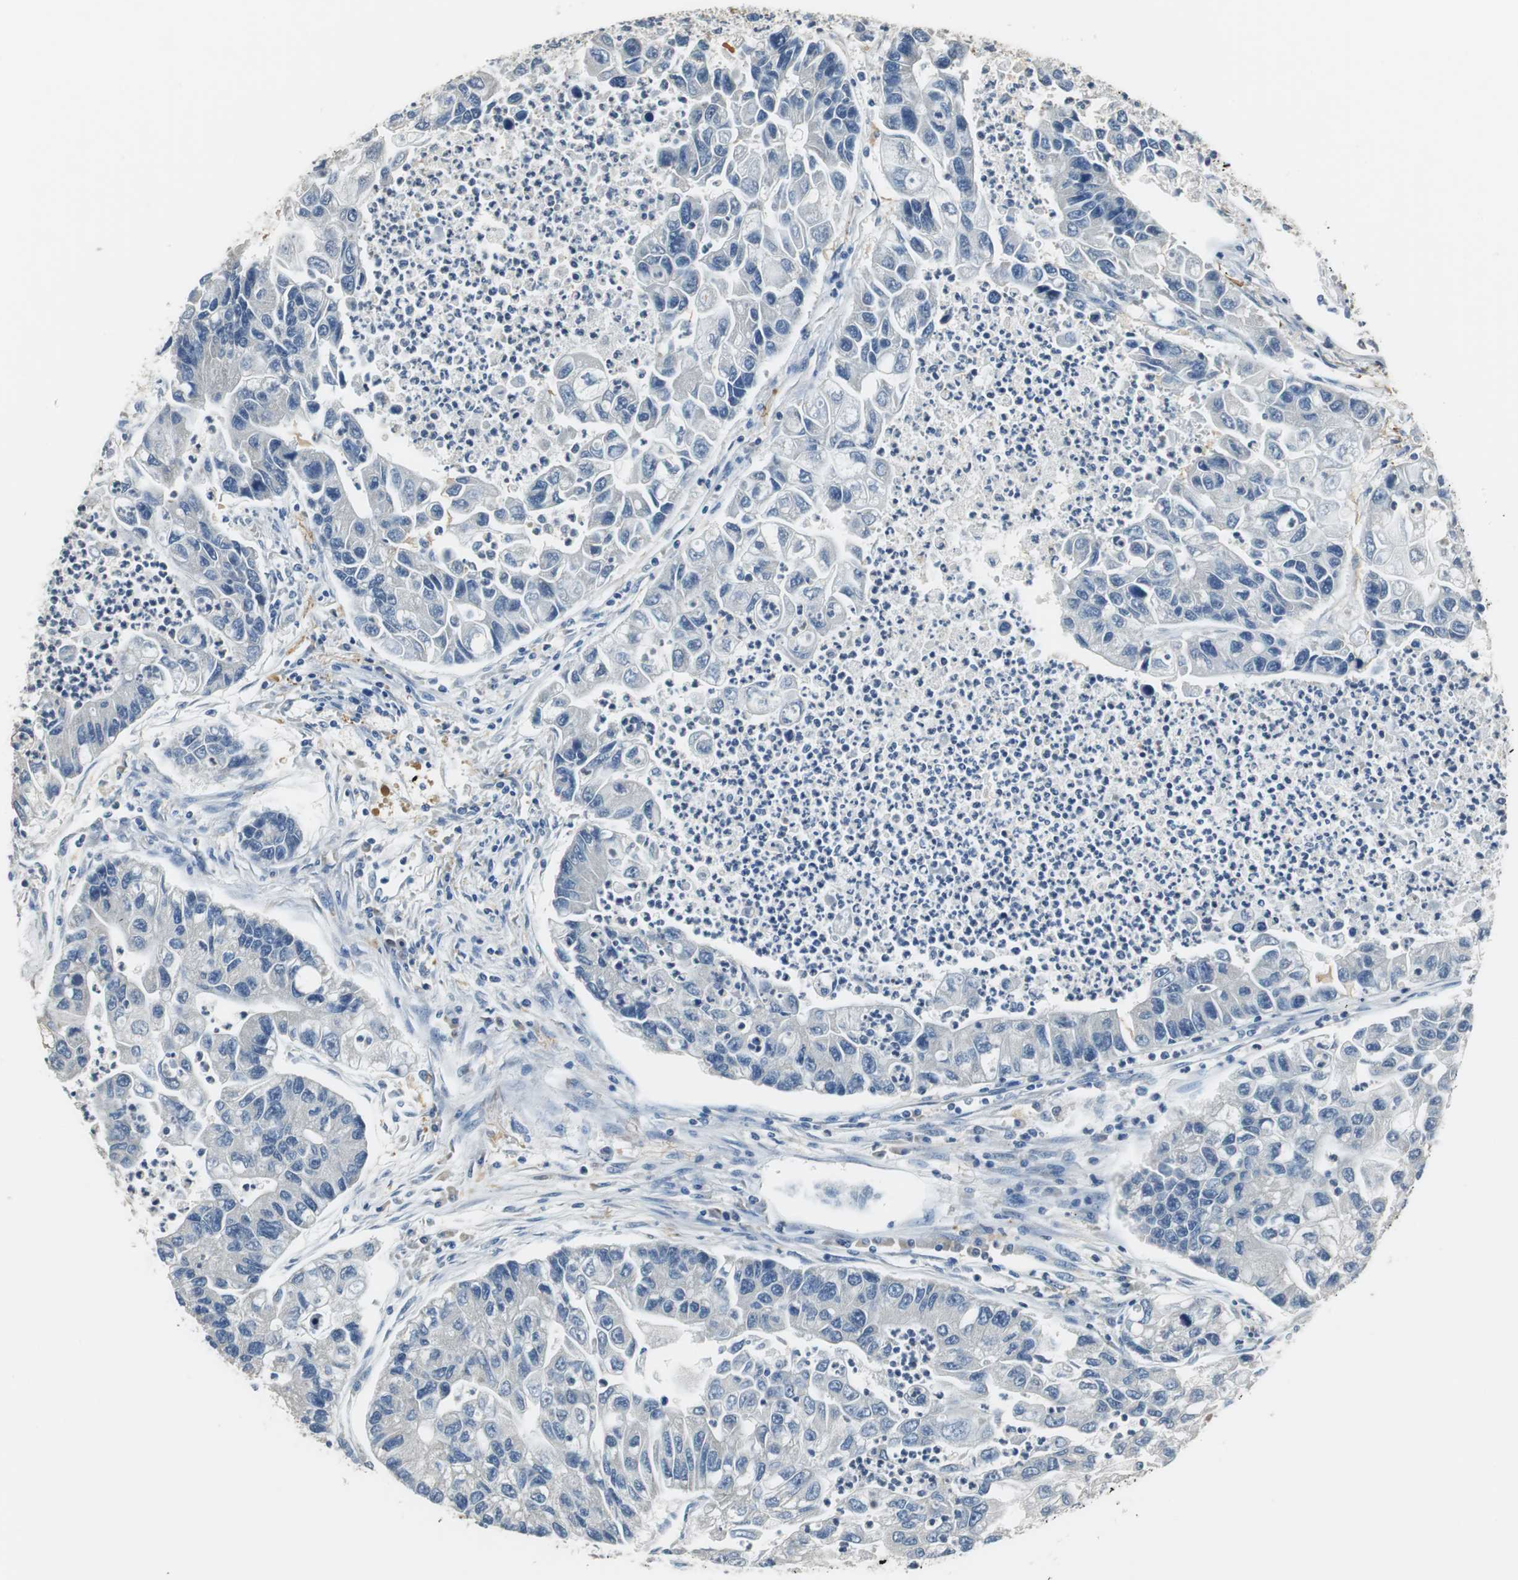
{"staining": {"intensity": "negative", "quantity": "none", "location": "none"}, "tissue": "lung cancer", "cell_type": "Tumor cells", "image_type": "cancer", "snomed": [{"axis": "morphology", "description": "Adenocarcinoma, NOS"}, {"axis": "topography", "description": "Lung"}], "caption": "Tumor cells are negative for brown protein staining in lung cancer (adenocarcinoma). (Immunohistochemistry (ihc), brightfield microscopy, high magnification).", "gene": "ALDH4A1", "patient": {"sex": "female", "age": 51}}